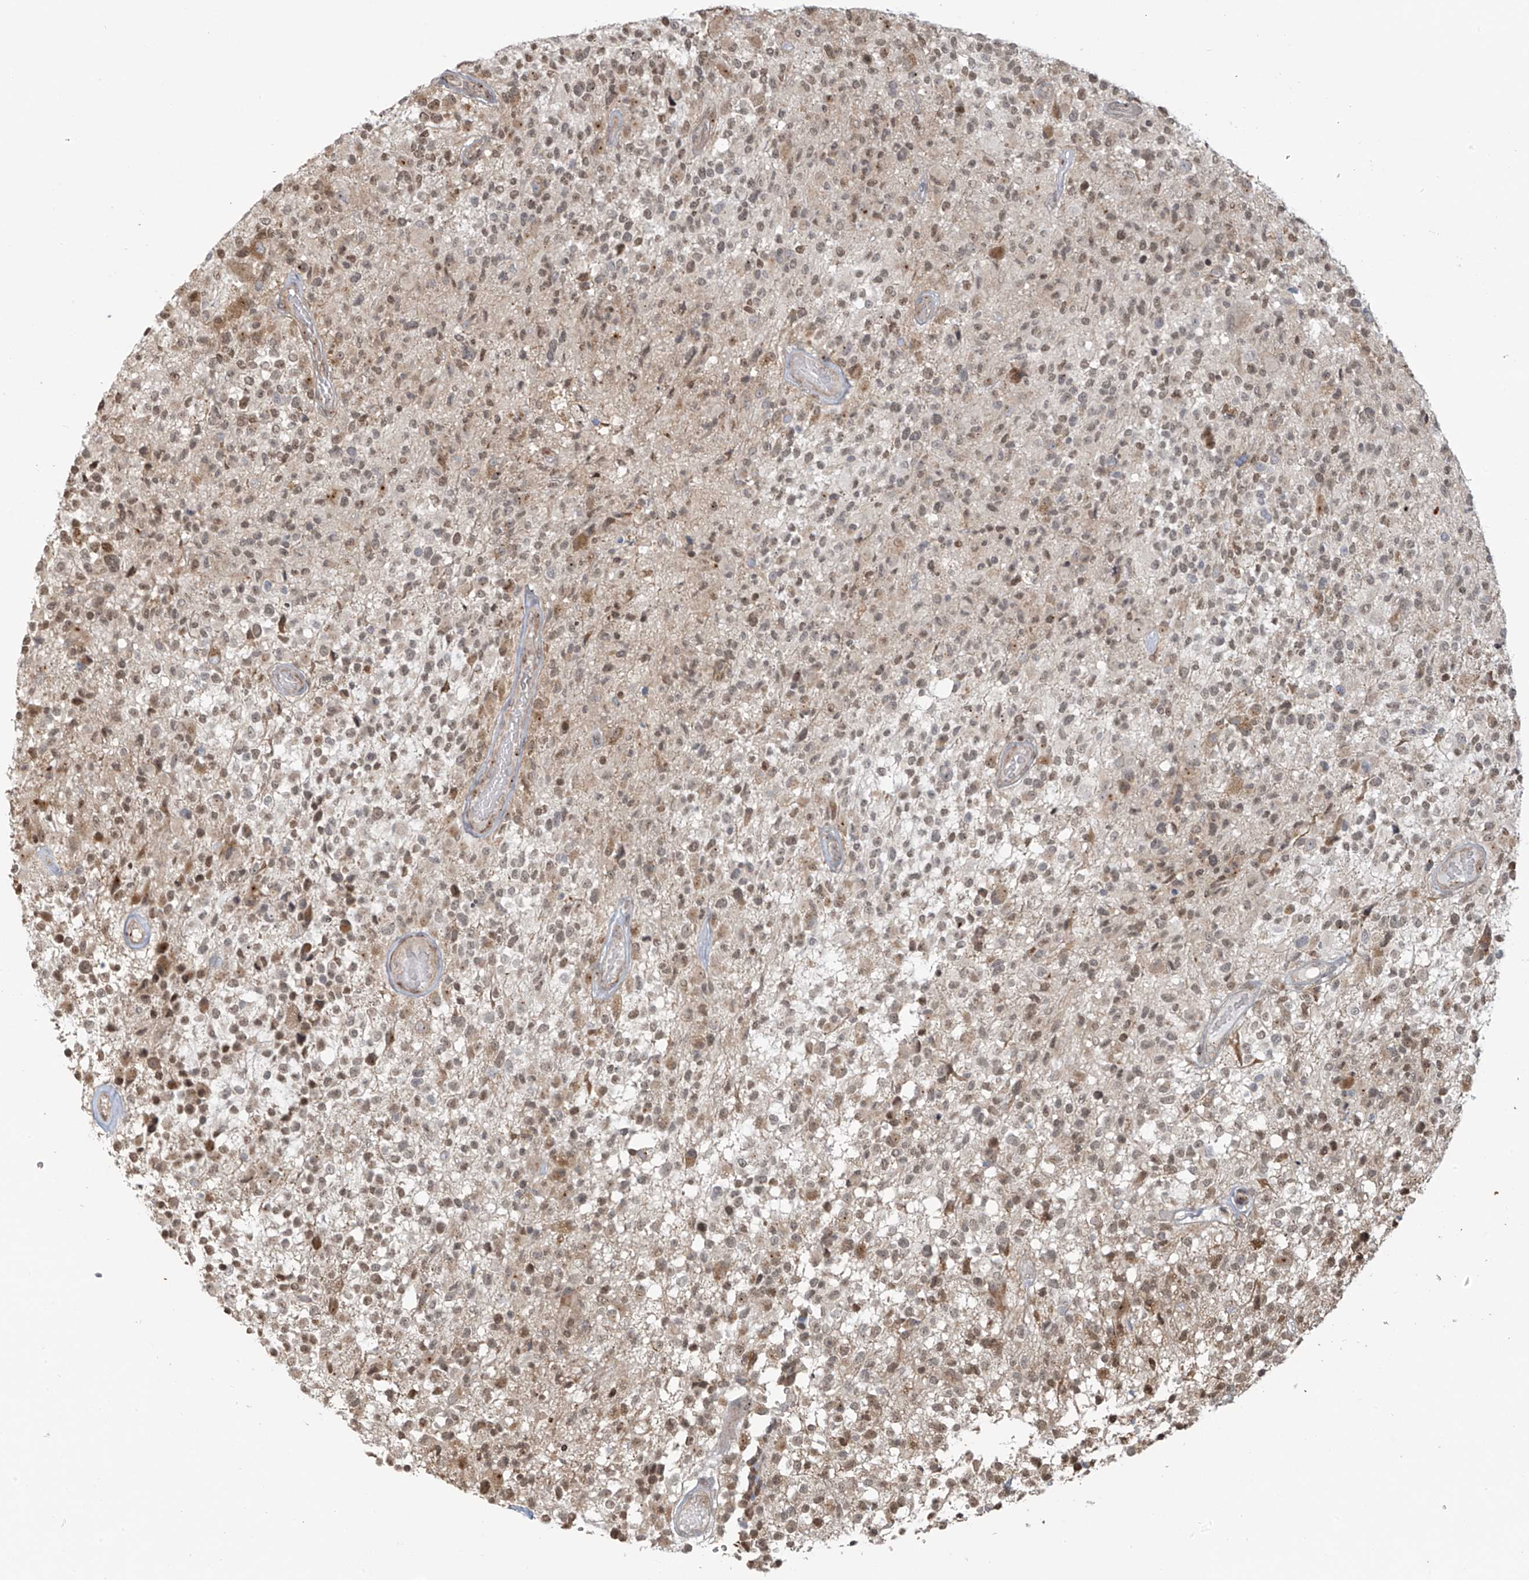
{"staining": {"intensity": "weak", "quantity": "25%-75%", "location": "nuclear"}, "tissue": "glioma", "cell_type": "Tumor cells", "image_type": "cancer", "snomed": [{"axis": "morphology", "description": "Glioma, malignant, High grade"}, {"axis": "morphology", "description": "Glioblastoma, NOS"}, {"axis": "topography", "description": "Brain"}], "caption": "High-grade glioma (malignant) tissue reveals weak nuclear expression in about 25%-75% of tumor cells, visualized by immunohistochemistry.", "gene": "VMP1", "patient": {"sex": "male", "age": 60}}